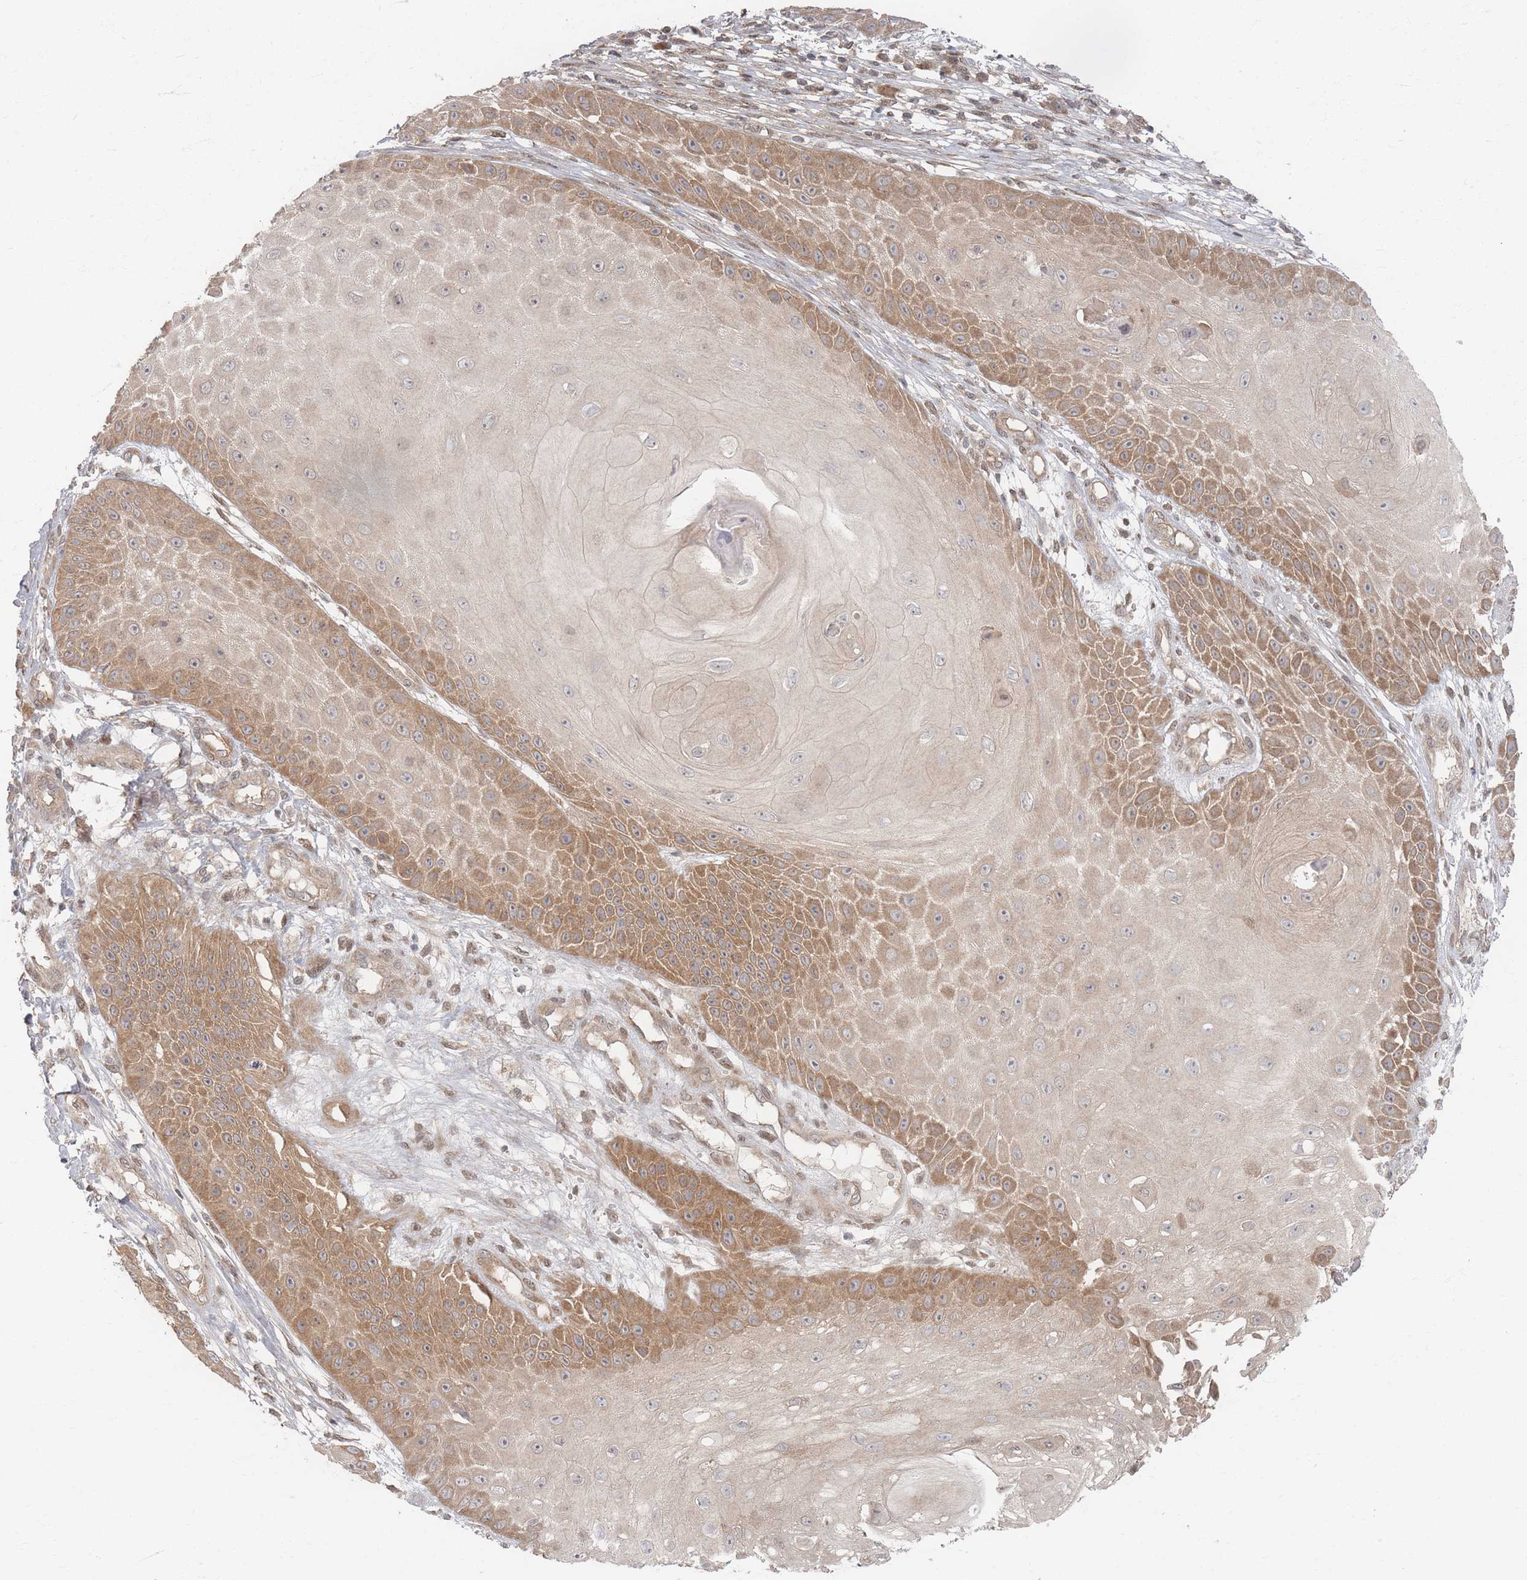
{"staining": {"intensity": "moderate", "quantity": "25%-75%", "location": "cytoplasmic/membranous"}, "tissue": "skin cancer", "cell_type": "Tumor cells", "image_type": "cancer", "snomed": [{"axis": "morphology", "description": "Squamous cell carcinoma, NOS"}, {"axis": "topography", "description": "Skin"}], "caption": "About 25%-75% of tumor cells in squamous cell carcinoma (skin) show moderate cytoplasmic/membranous protein positivity as visualized by brown immunohistochemical staining.", "gene": "PSMD9", "patient": {"sex": "male", "age": 70}}